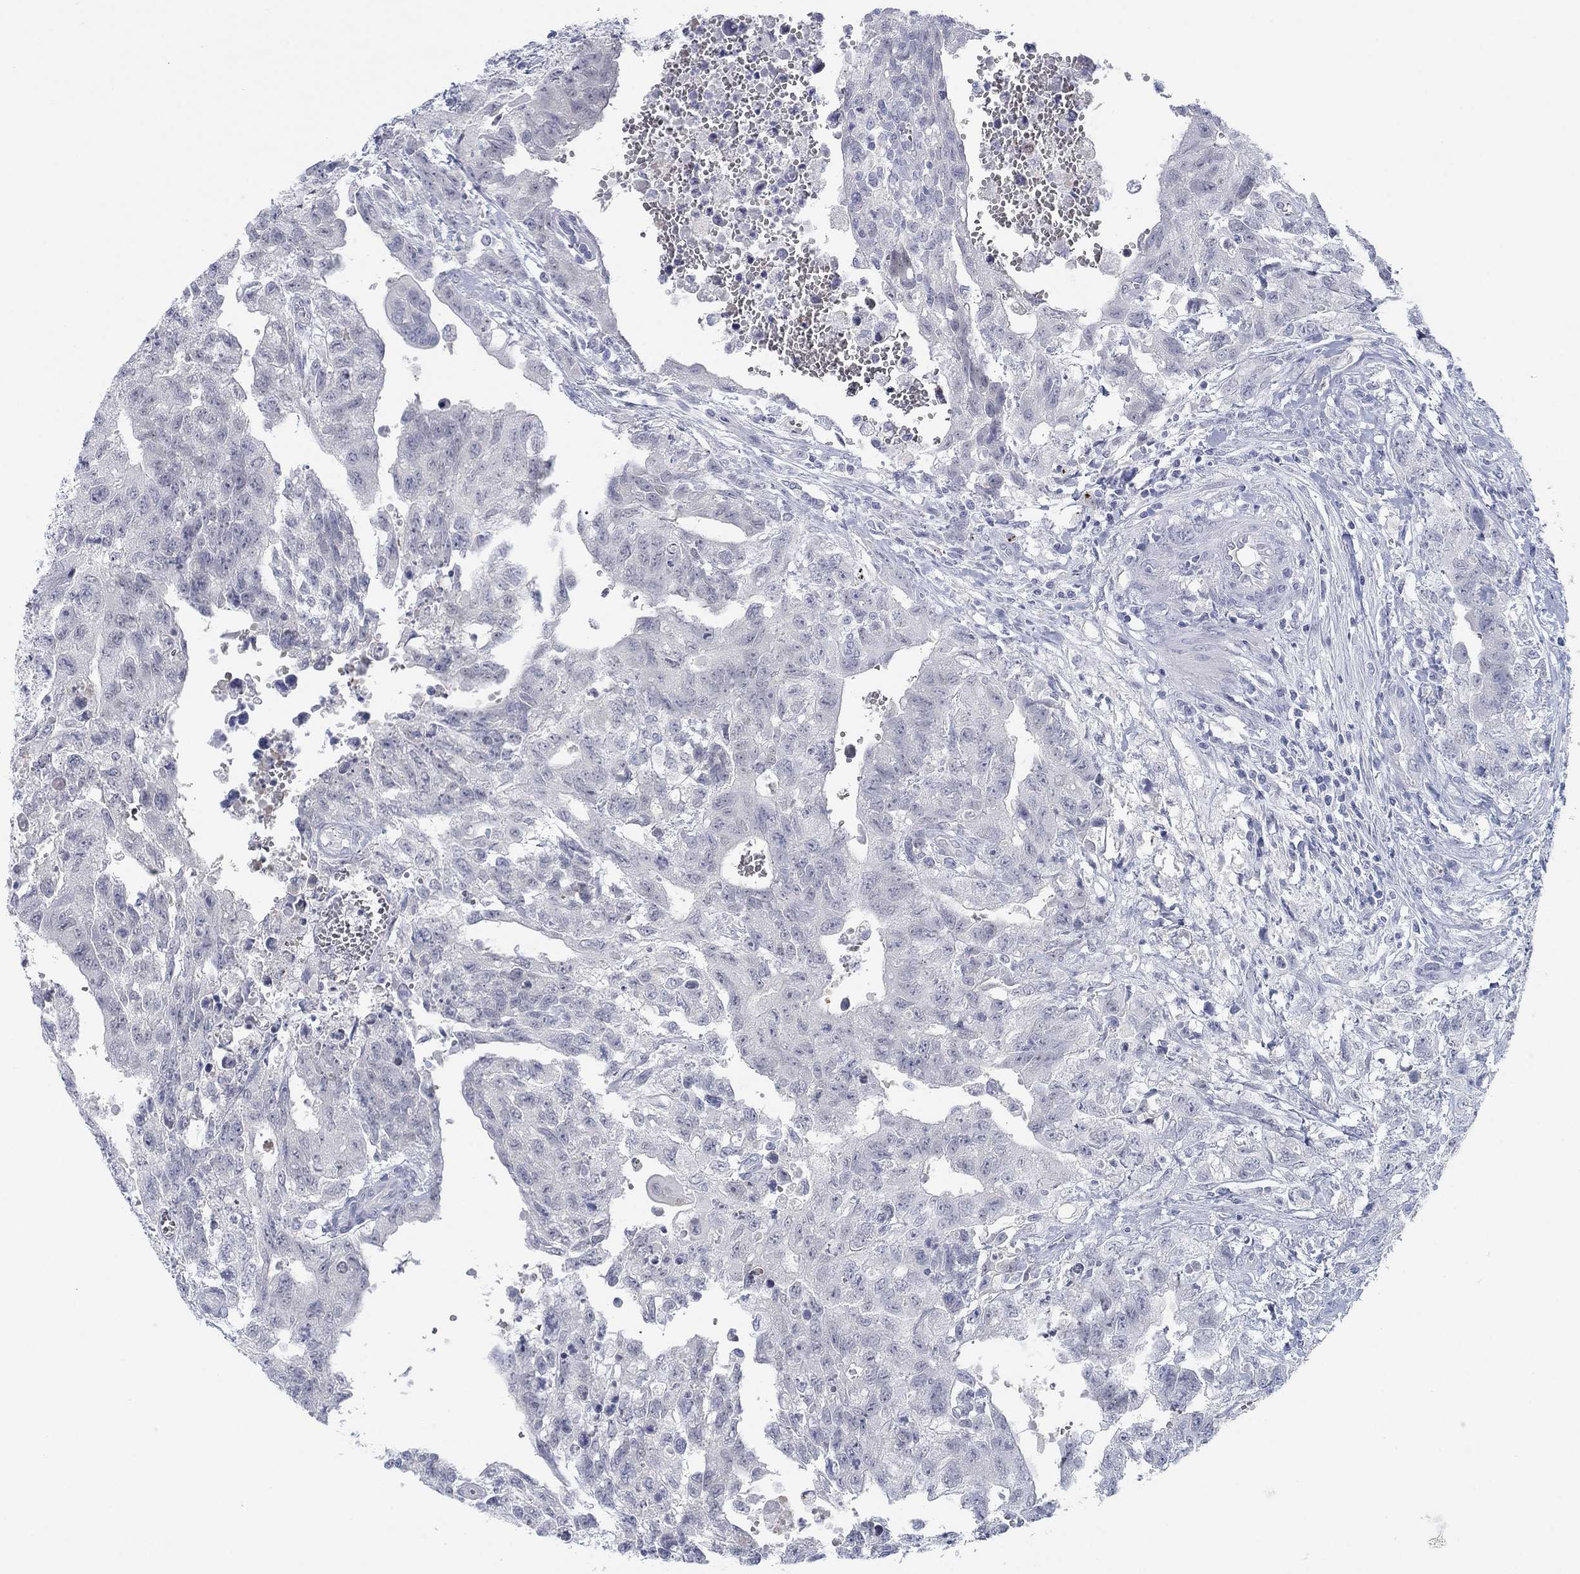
{"staining": {"intensity": "negative", "quantity": "none", "location": "none"}, "tissue": "testis cancer", "cell_type": "Tumor cells", "image_type": "cancer", "snomed": [{"axis": "morphology", "description": "Carcinoma, Embryonal, NOS"}, {"axis": "topography", "description": "Testis"}], "caption": "This is an IHC image of embryonal carcinoma (testis). There is no staining in tumor cells.", "gene": "DNAL1", "patient": {"sex": "male", "age": 24}}